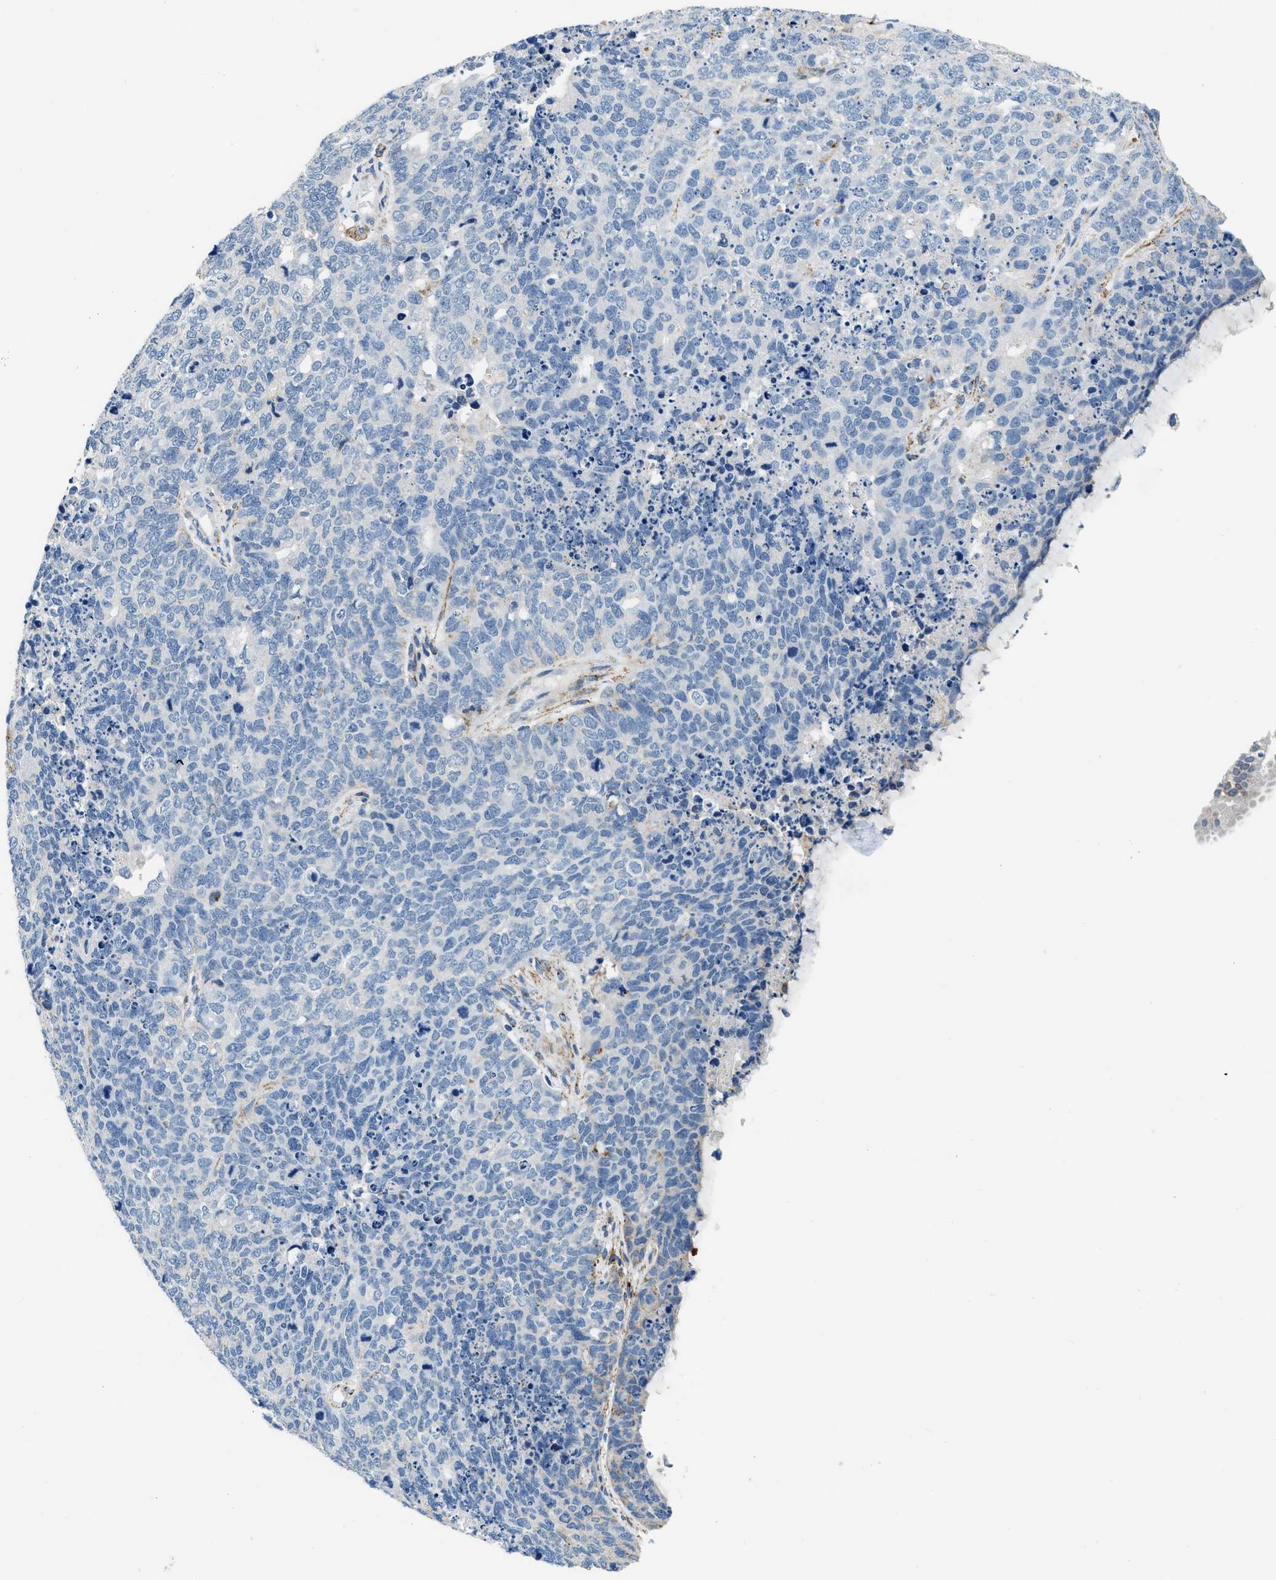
{"staining": {"intensity": "negative", "quantity": "none", "location": "none"}, "tissue": "cervical cancer", "cell_type": "Tumor cells", "image_type": "cancer", "snomed": [{"axis": "morphology", "description": "Squamous cell carcinoma, NOS"}, {"axis": "topography", "description": "Cervix"}], "caption": "A micrograph of human squamous cell carcinoma (cervical) is negative for staining in tumor cells.", "gene": "LRP1", "patient": {"sex": "female", "age": 63}}